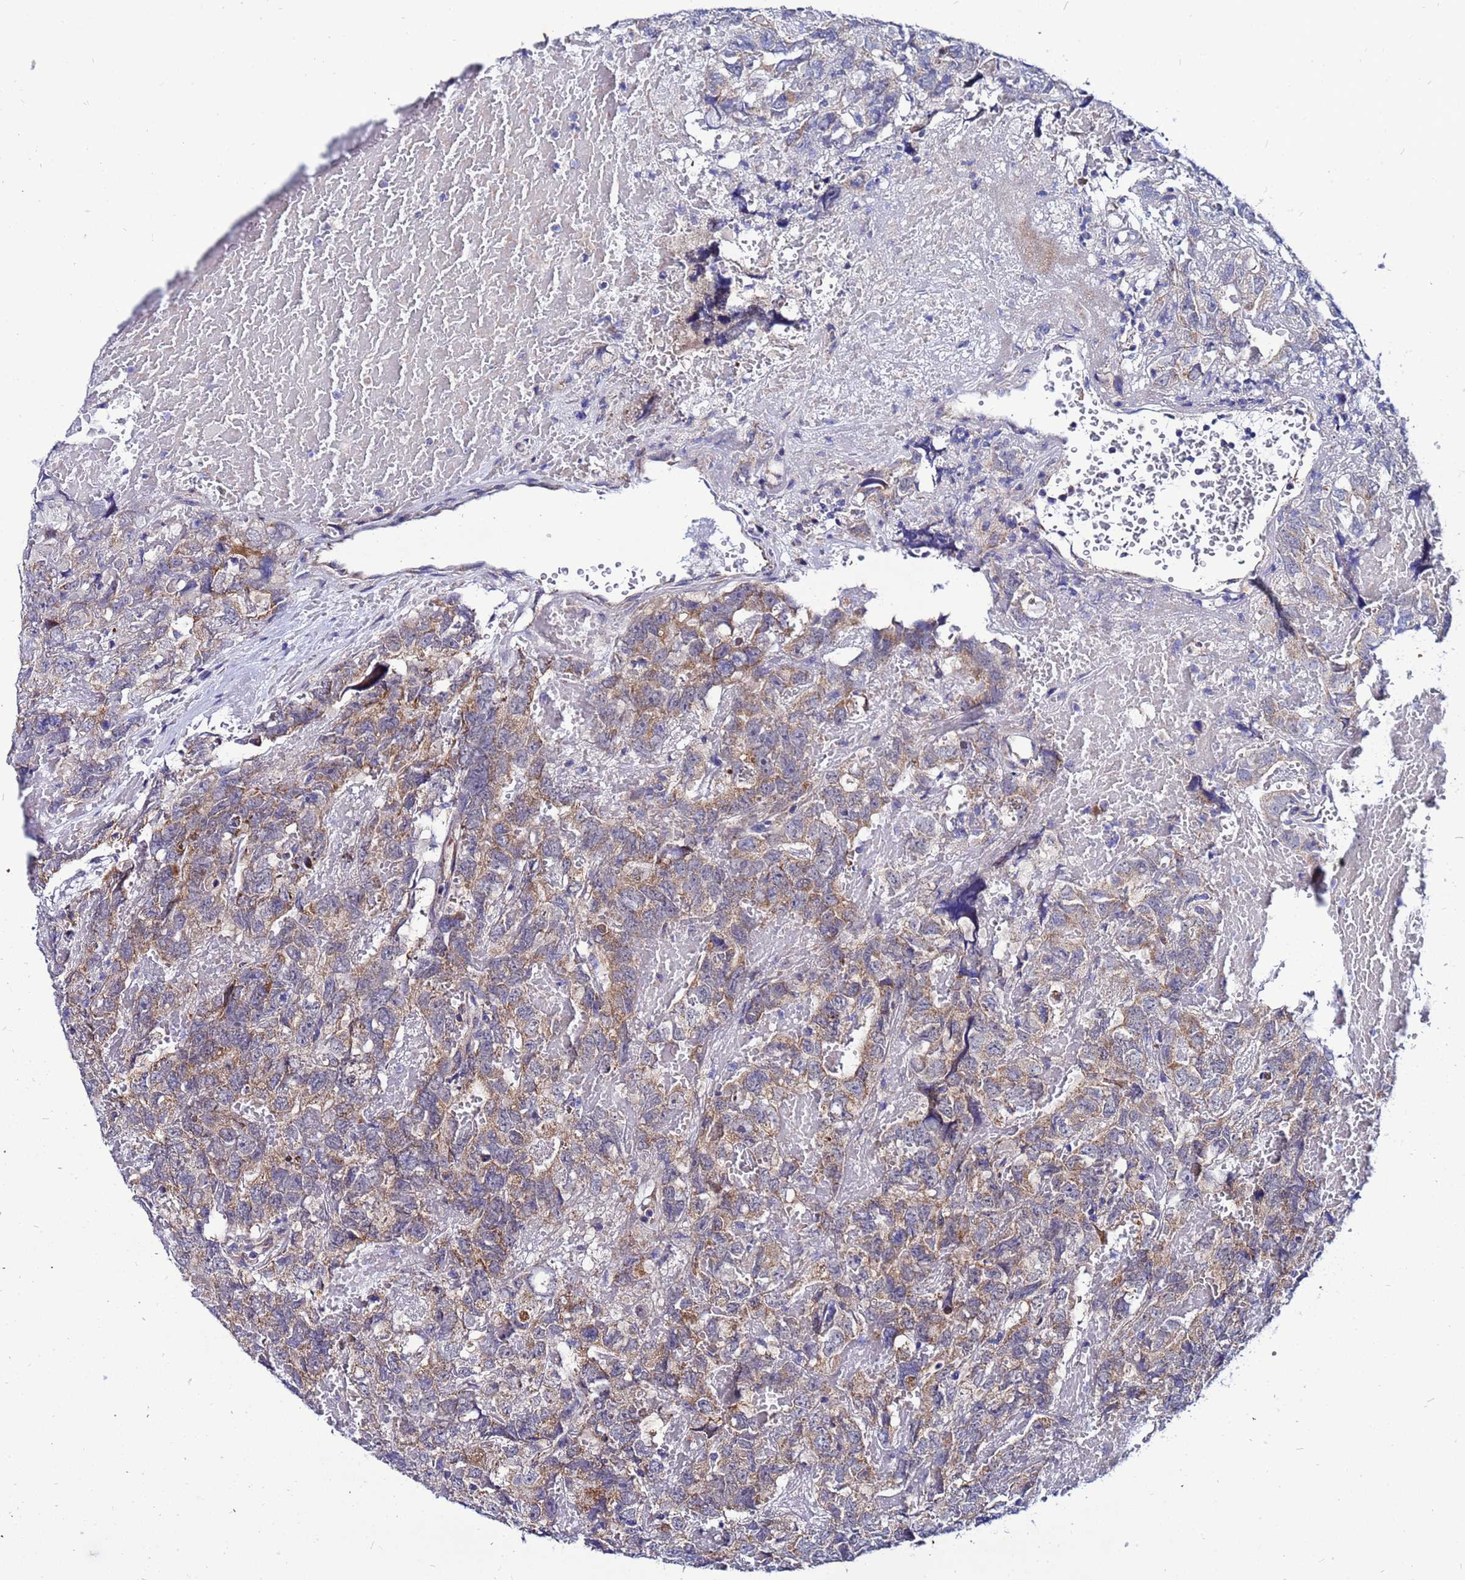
{"staining": {"intensity": "moderate", "quantity": "25%-75%", "location": "cytoplasmic/membranous"}, "tissue": "testis cancer", "cell_type": "Tumor cells", "image_type": "cancer", "snomed": [{"axis": "morphology", "description": "Carcinoma, Embryonal, NOS"}, {"axis": "topography", "description": "Testis"}], "caption": "Testis cancer tissue shows moderate cytoplasmic/membranous staining in about 25%-75% of tumor cells", "gene": "FAHD2A", "patient": {"sex": "male", "age": 45}}